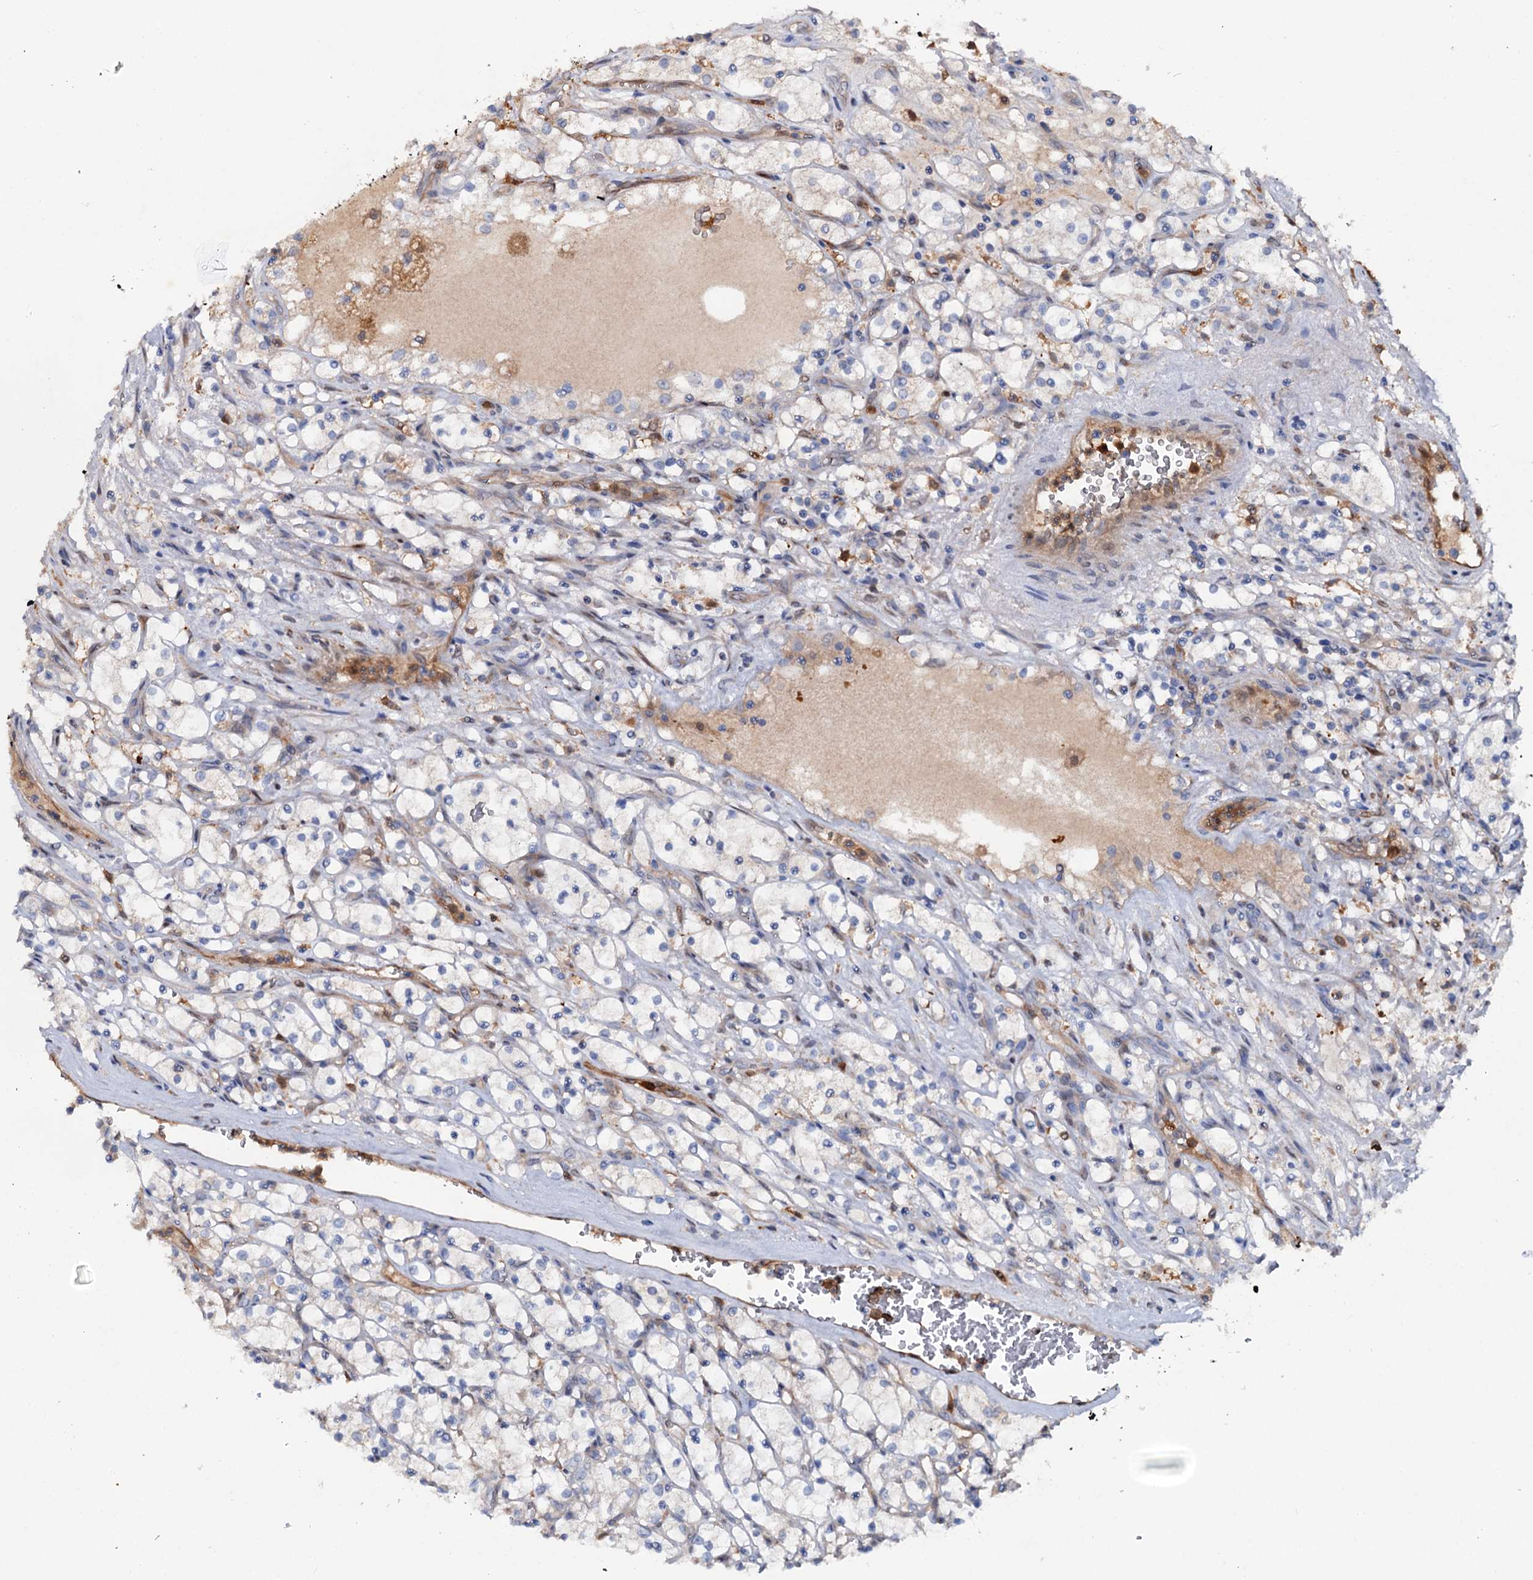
{"staining": {"intensity": "negative", "quantity": "none", "location": "none"}, "tissue": "renal cancer", "cell_type": "Tumor cells", "image_type": "cancer", "snomed": [{"axis": "morphology", "description": "Adenocarcinoma, NOS"}, {"axis": "topography", "description": "Kidney"}], "caption": "The immunohistochemistry (IHC) image has no significant expression in tumor cells of renal cancer tissue.", "gene": "IL17RD", "patient": {"sex": "female", "age": 69}}